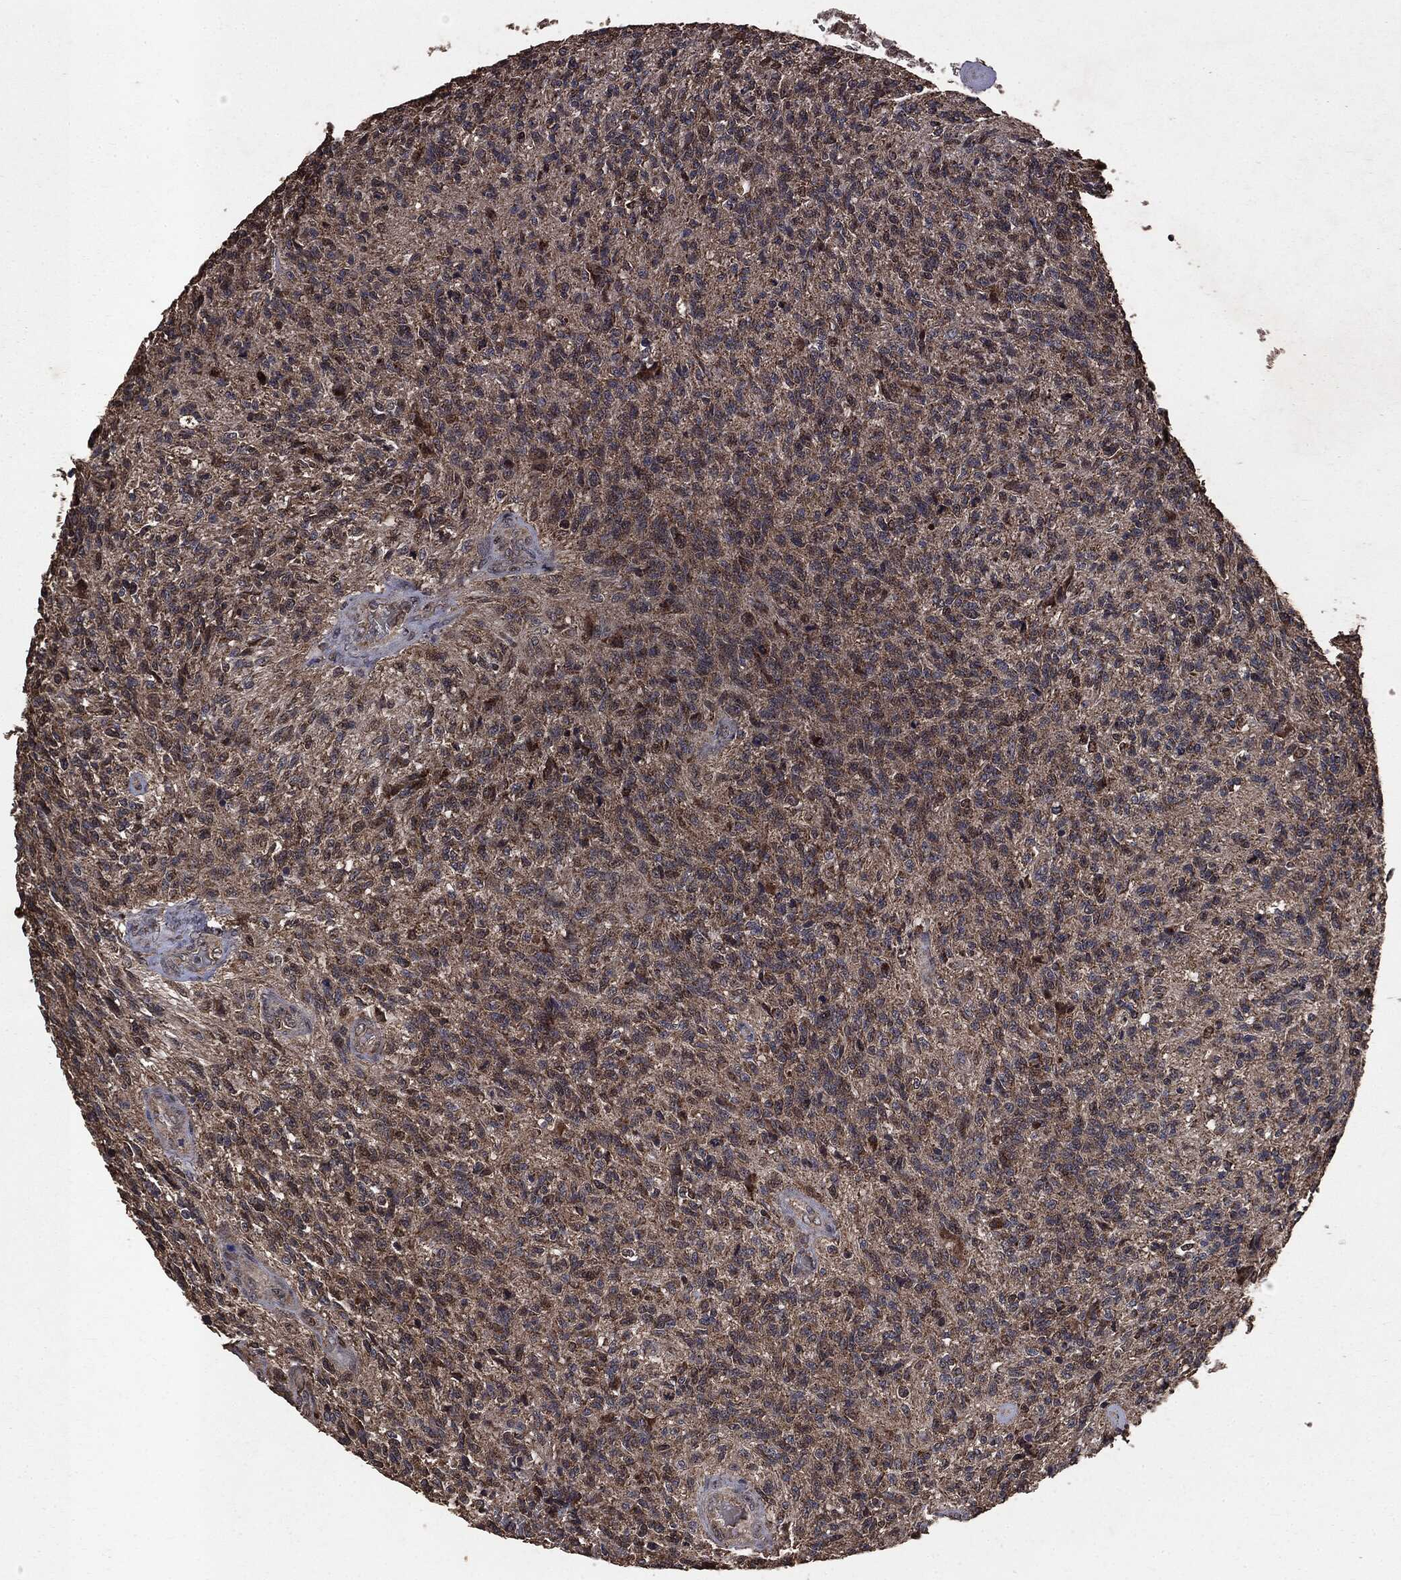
{"staining": {"intensity": "strong", "quantity": "<25%", "location": "cytoplasmic/membranous,nuclear"}, "tissue": "glioma", "cell_type": "Tumor cells", "image_type": "cancer", "snomed": [{"axis": "morphology", "description": "Glioma, malignant, High grade"}, {"axis": "topography", "description": "Brain"}], "caption": "DAB immunohistochemical staining of human glioma demonstrates strong cytoplasmic/membranous and nuclear protein positivity in approximately <25% of tumor cells.", "gene": "PPP6R2", "patient": {"sex": "male", "age": 56}}